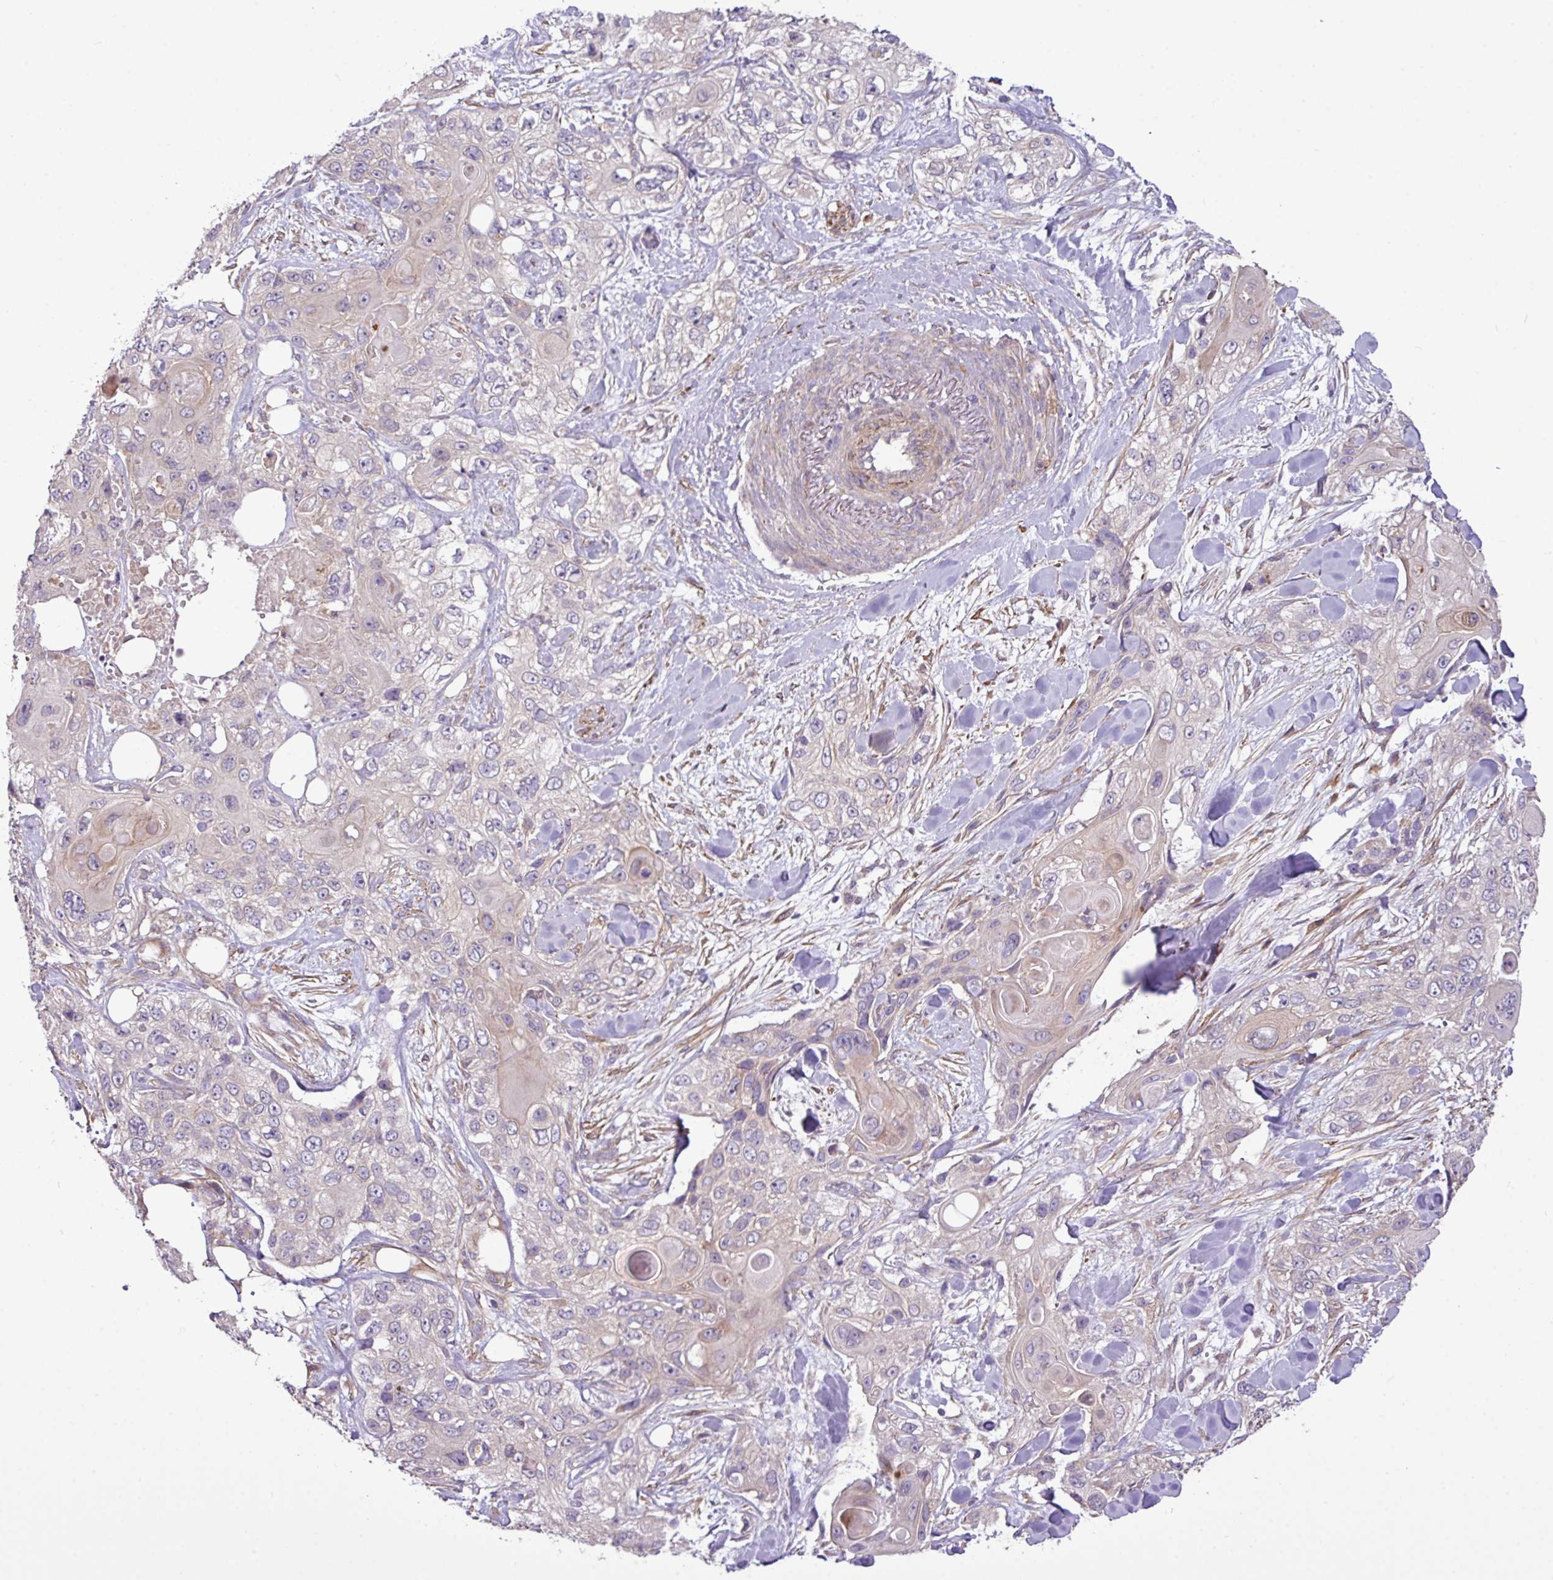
{"staining": {"intensity": "negative", "quantity": "none", "location": "none"}, "tissue": "skin cancer", "cell_type": "Tumor cells", "image_type": "cancer", "snomed": [{"axis": "morphology", "description": "Normal tissue, NOS"}, {"axis": "morphology", "description": "Squamous cell carcinoma, NOS"}, {"axis": "topography", "description": "Skin"}], "caption": "An immunohistochemistry histopathology image of skin cancer (squamous cell carcinoma) is shown. There is no staining in tumor cells of skin cancer (squamous cell carcinoma). (DAB immunohistochemistry with hematoxylin counter stain).", "gene": "XIAP", "patient": {"sex": "male", "age": 72}}